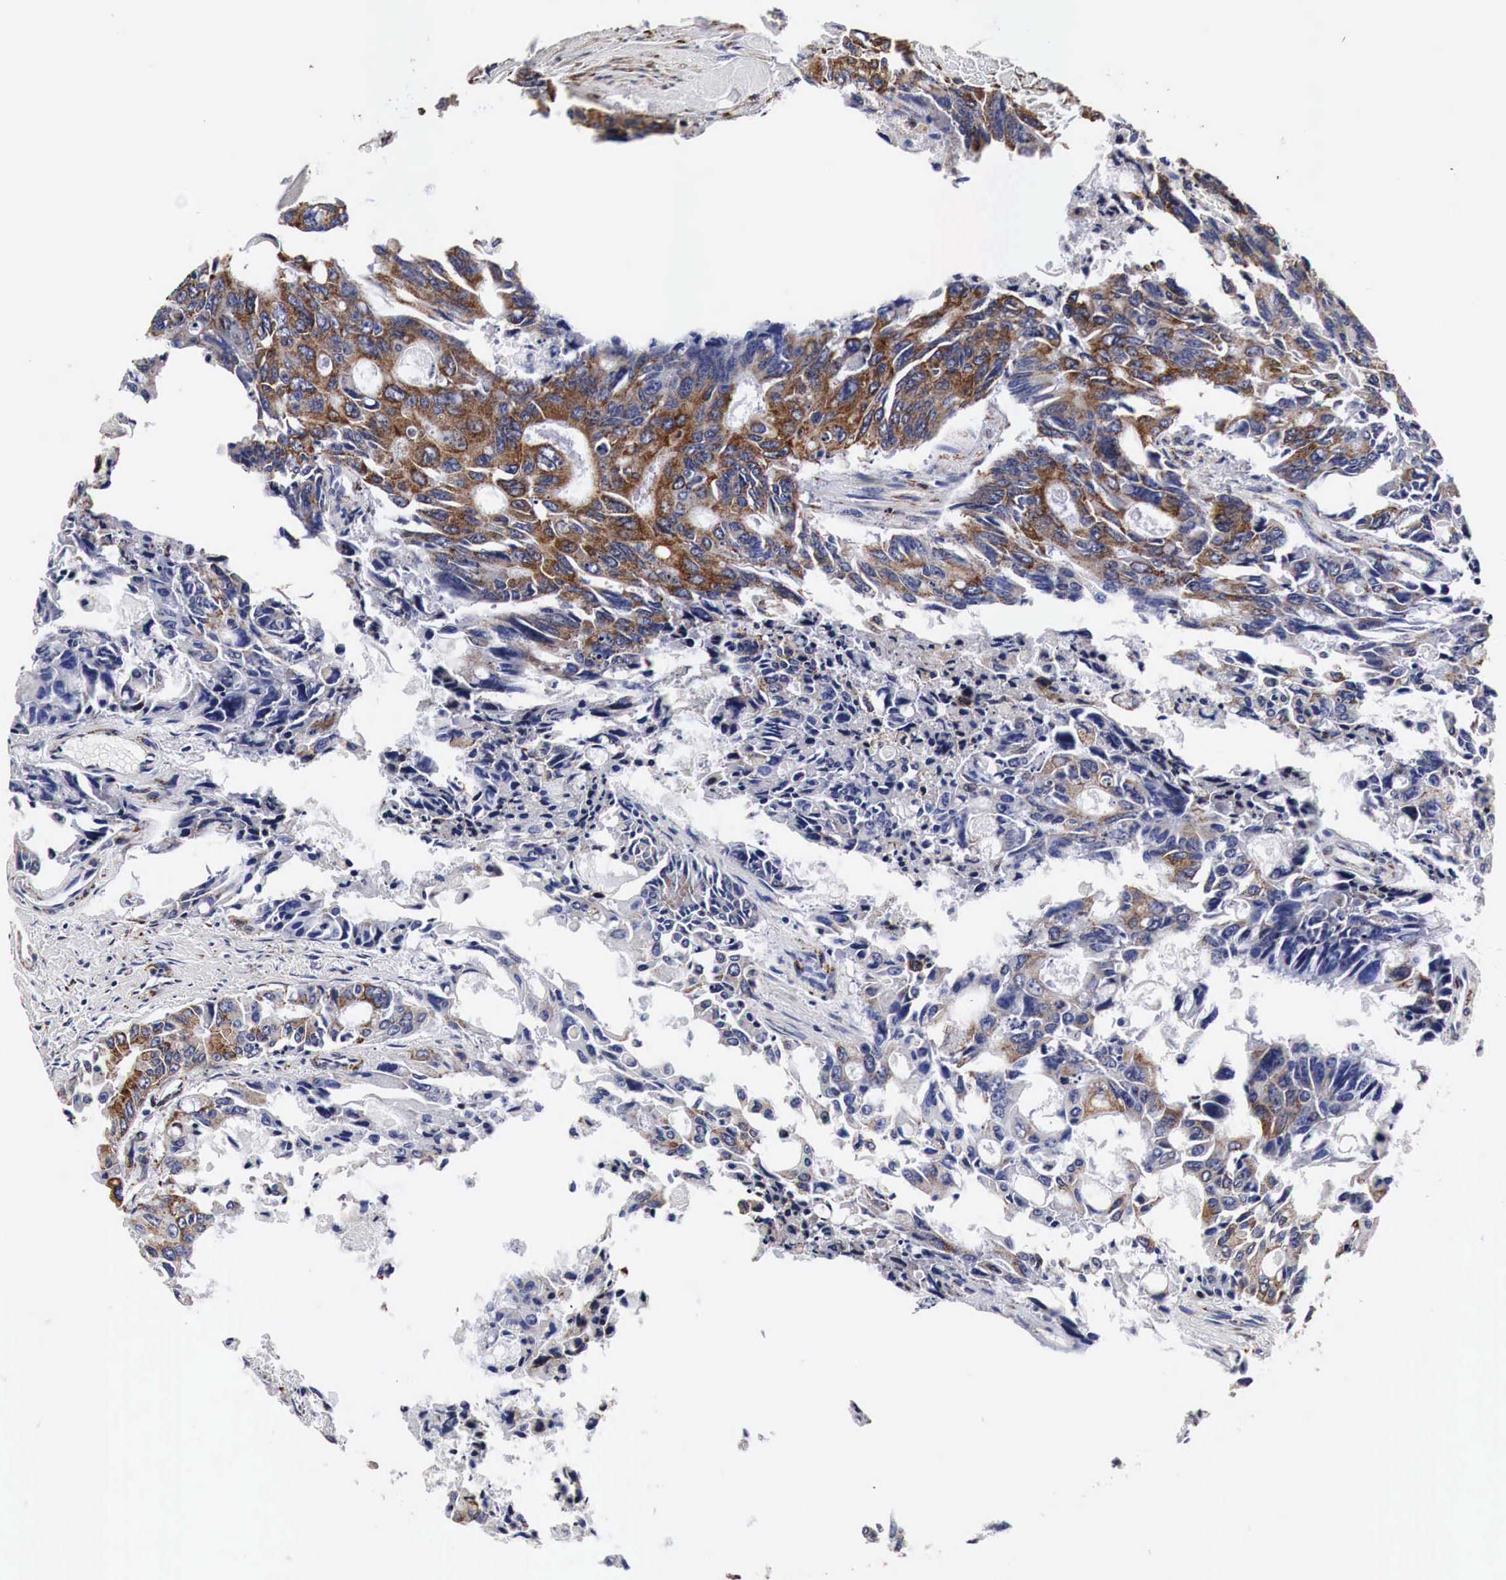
{"staining": {"intensity": "moderate", "quantity": ">75%", "location": "cytoplasmic/membranous"}, "tissue": "colorectal cancer", "cell_type": "Tumor cells", "image_type": "cancer", "snomed": [{"axis": "morphology", "description": "Adenocarcinoma, NOS"}, {"axis": "topography", "description": "Rectum"}], "caption": "Immunohistochemical staining of colorectal cancer demonstrates medium levels of moderate cytoplasmic/membranous protein expression in approximately >75% of tumor cells.", "gene": "CKAP4", "patient": {"sex": "male", "age": 76}}